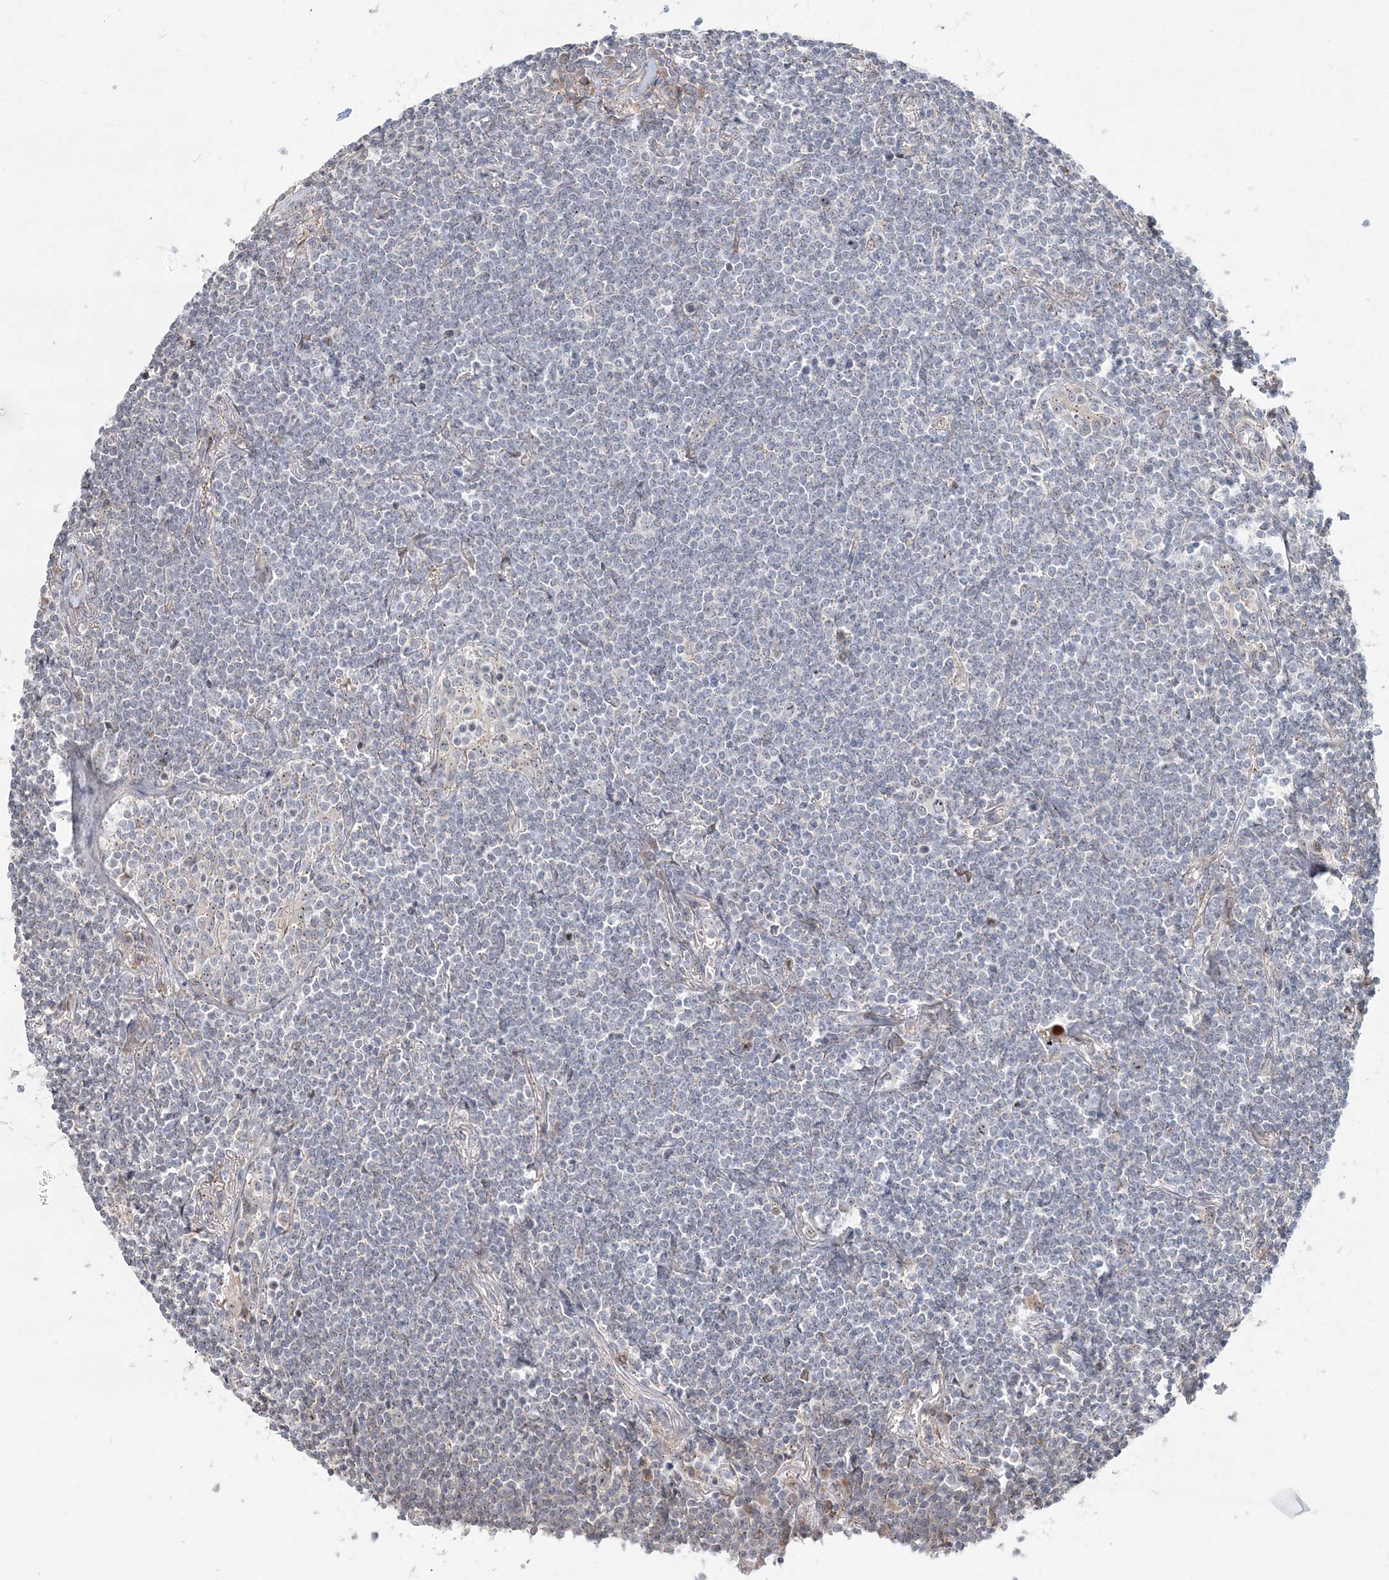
{"staining": {"intensity": "negative", "quantity": "none", "location": "none"}, "tissue": "lymphoma", "cell_type": "Tumor cells", "image_type": "cancer", "snomed": [{"axis": "morphology", "description": "Malignant lymphoma, non-Hodgkin's type, Low grade"}, {"axis": "topography", "description": "Lung"}], "caption": "There is no significant staining in tumor cells of malignant lymphoma, non-Hodgkin's type (low-grade).", "gene": "CXXC5", "patient": {"sex": "female", "age": 71}}